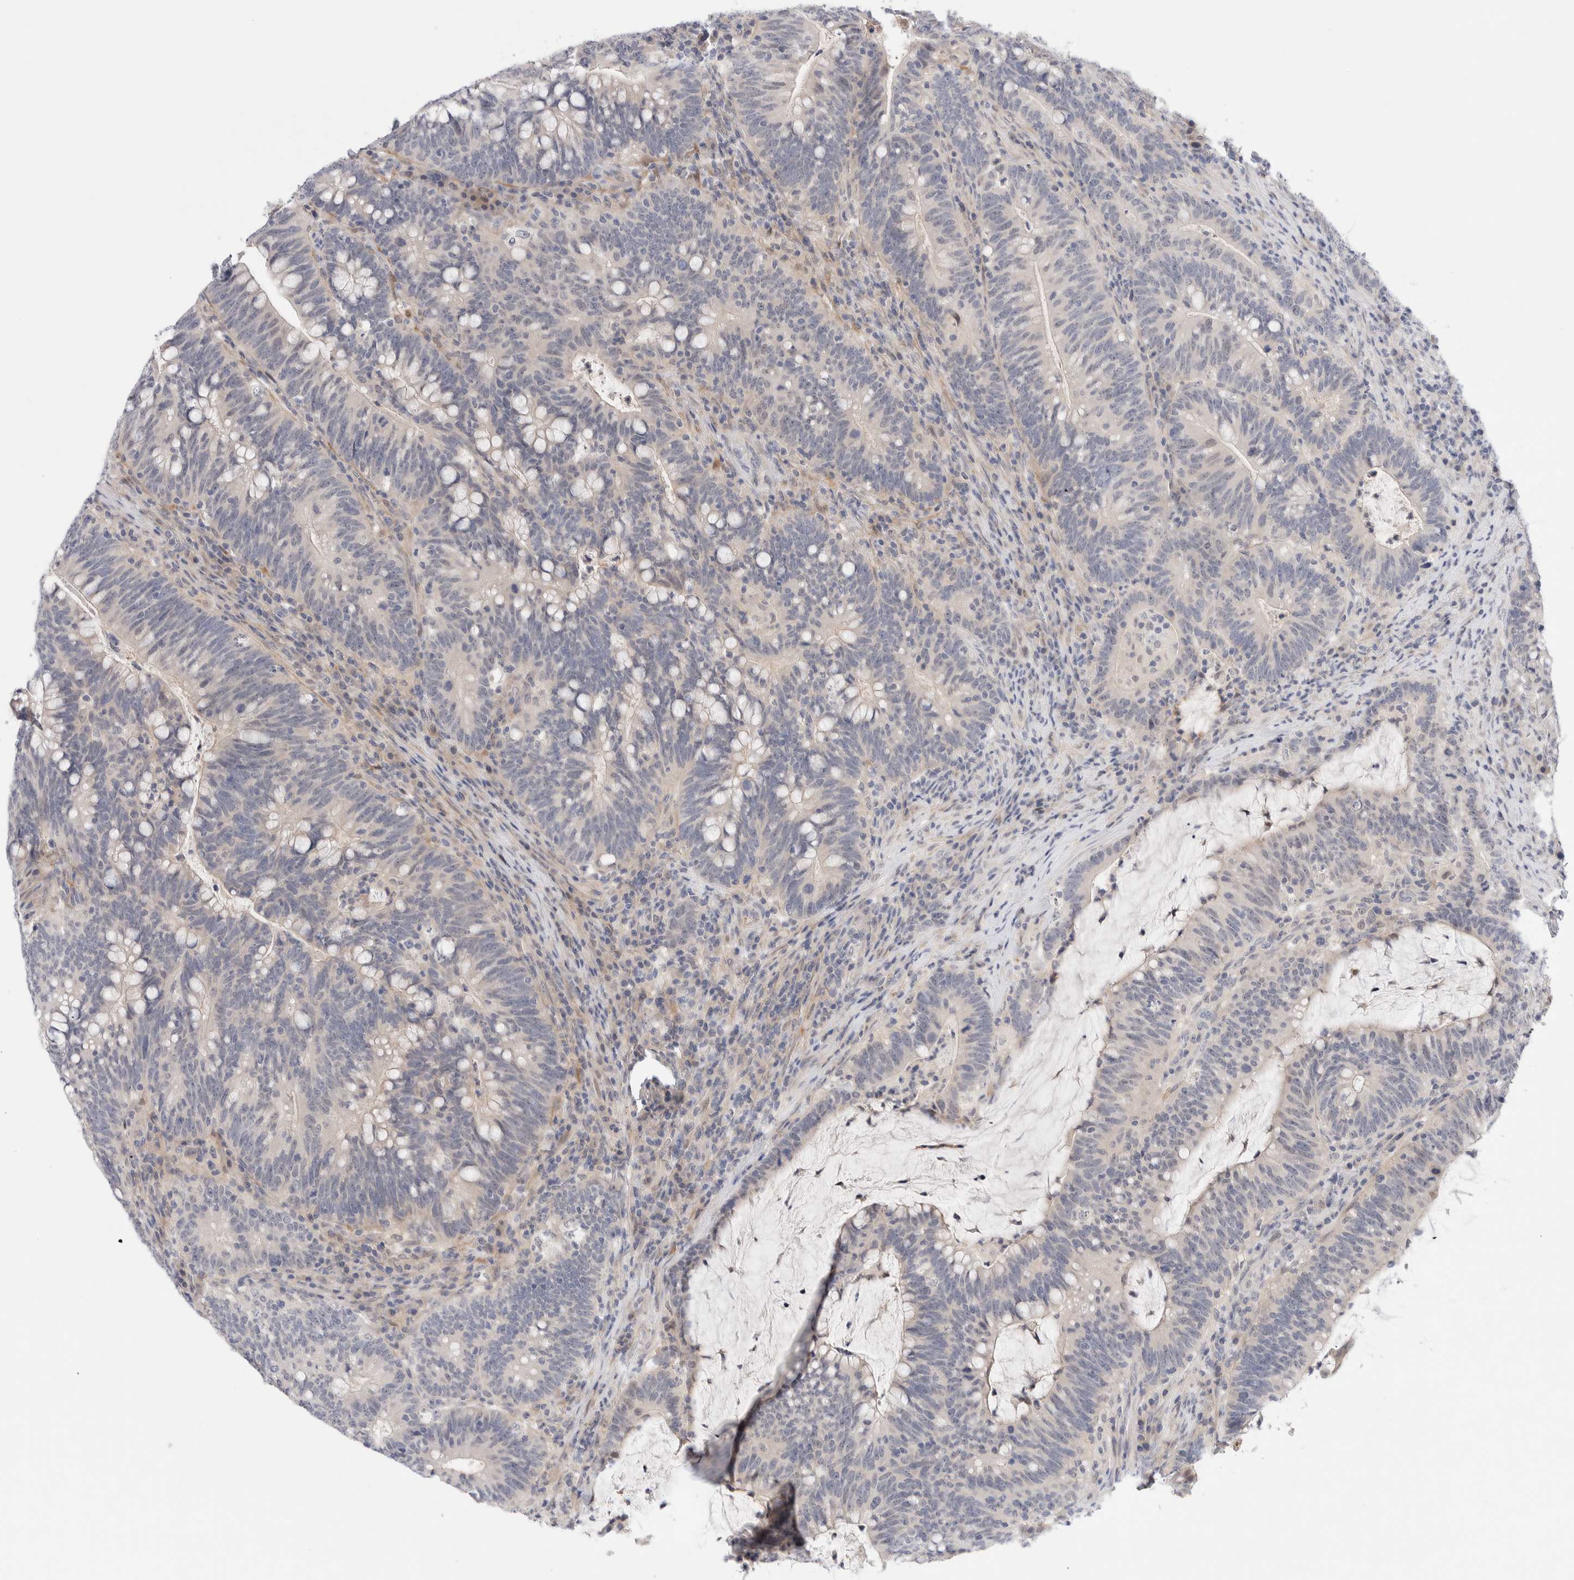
{"staining": {"intensity": "negative", "quantity": "none", "location": "none"}, "tissue": "colorectal cancer", "cell_type": "Tumor cells", "image_type": "cancer", "snomed": [{"axis": "morphology", "description": "Adenocarcinoma, NOS"}, {"axis": "topography", "description": "Colon"}], "caption": "Immunohistochemical staining of human colorectal cancer exhibits no significant positivity in tumor cells.", "gene": "DNAJB6", "patient": {"sex": "female", "age": 66}}